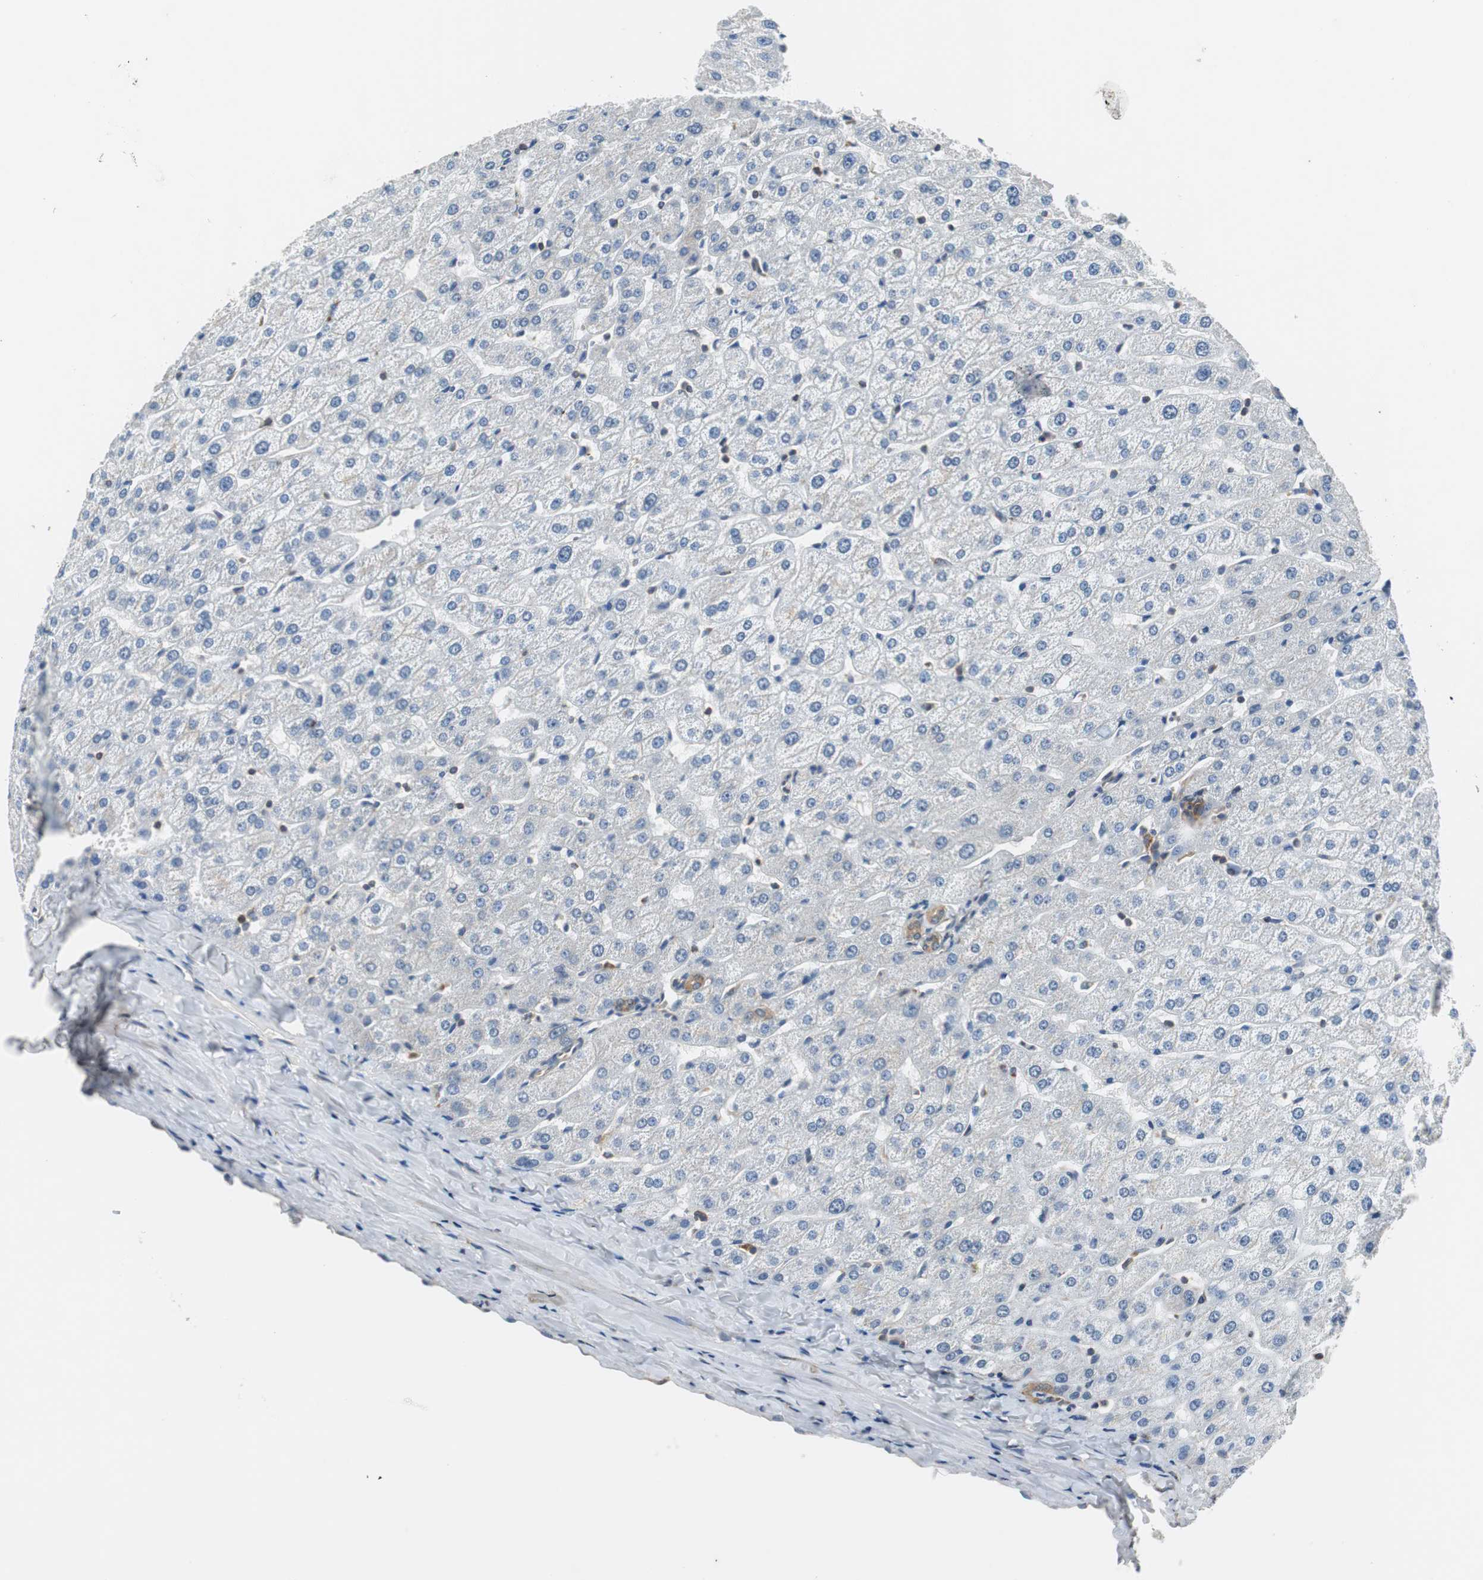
{"staining": {"intensity": "moderate", "quantity": ">75%", "location": "cytoplasmic/membranous"}, "tissue": "liver", "cell_type": "Cholangiocytes", "image_type": "normal", "snomed": [{"axis": "morphology", "description": "Normal tissue, NOS"}, {"axis": "morphology", "description": "Fibrosis, NOS"}, {"axis": "topography", "description": "Liver"}], "caption": "This is a photomicrograph of immunohistochemistry staining of unremarkable liver, which shows moderate staining in the cytoplasmic/membranous of cholangiocytes.", "gene": "CNOT3", "patient": {"sex": "female", "age": 29}}